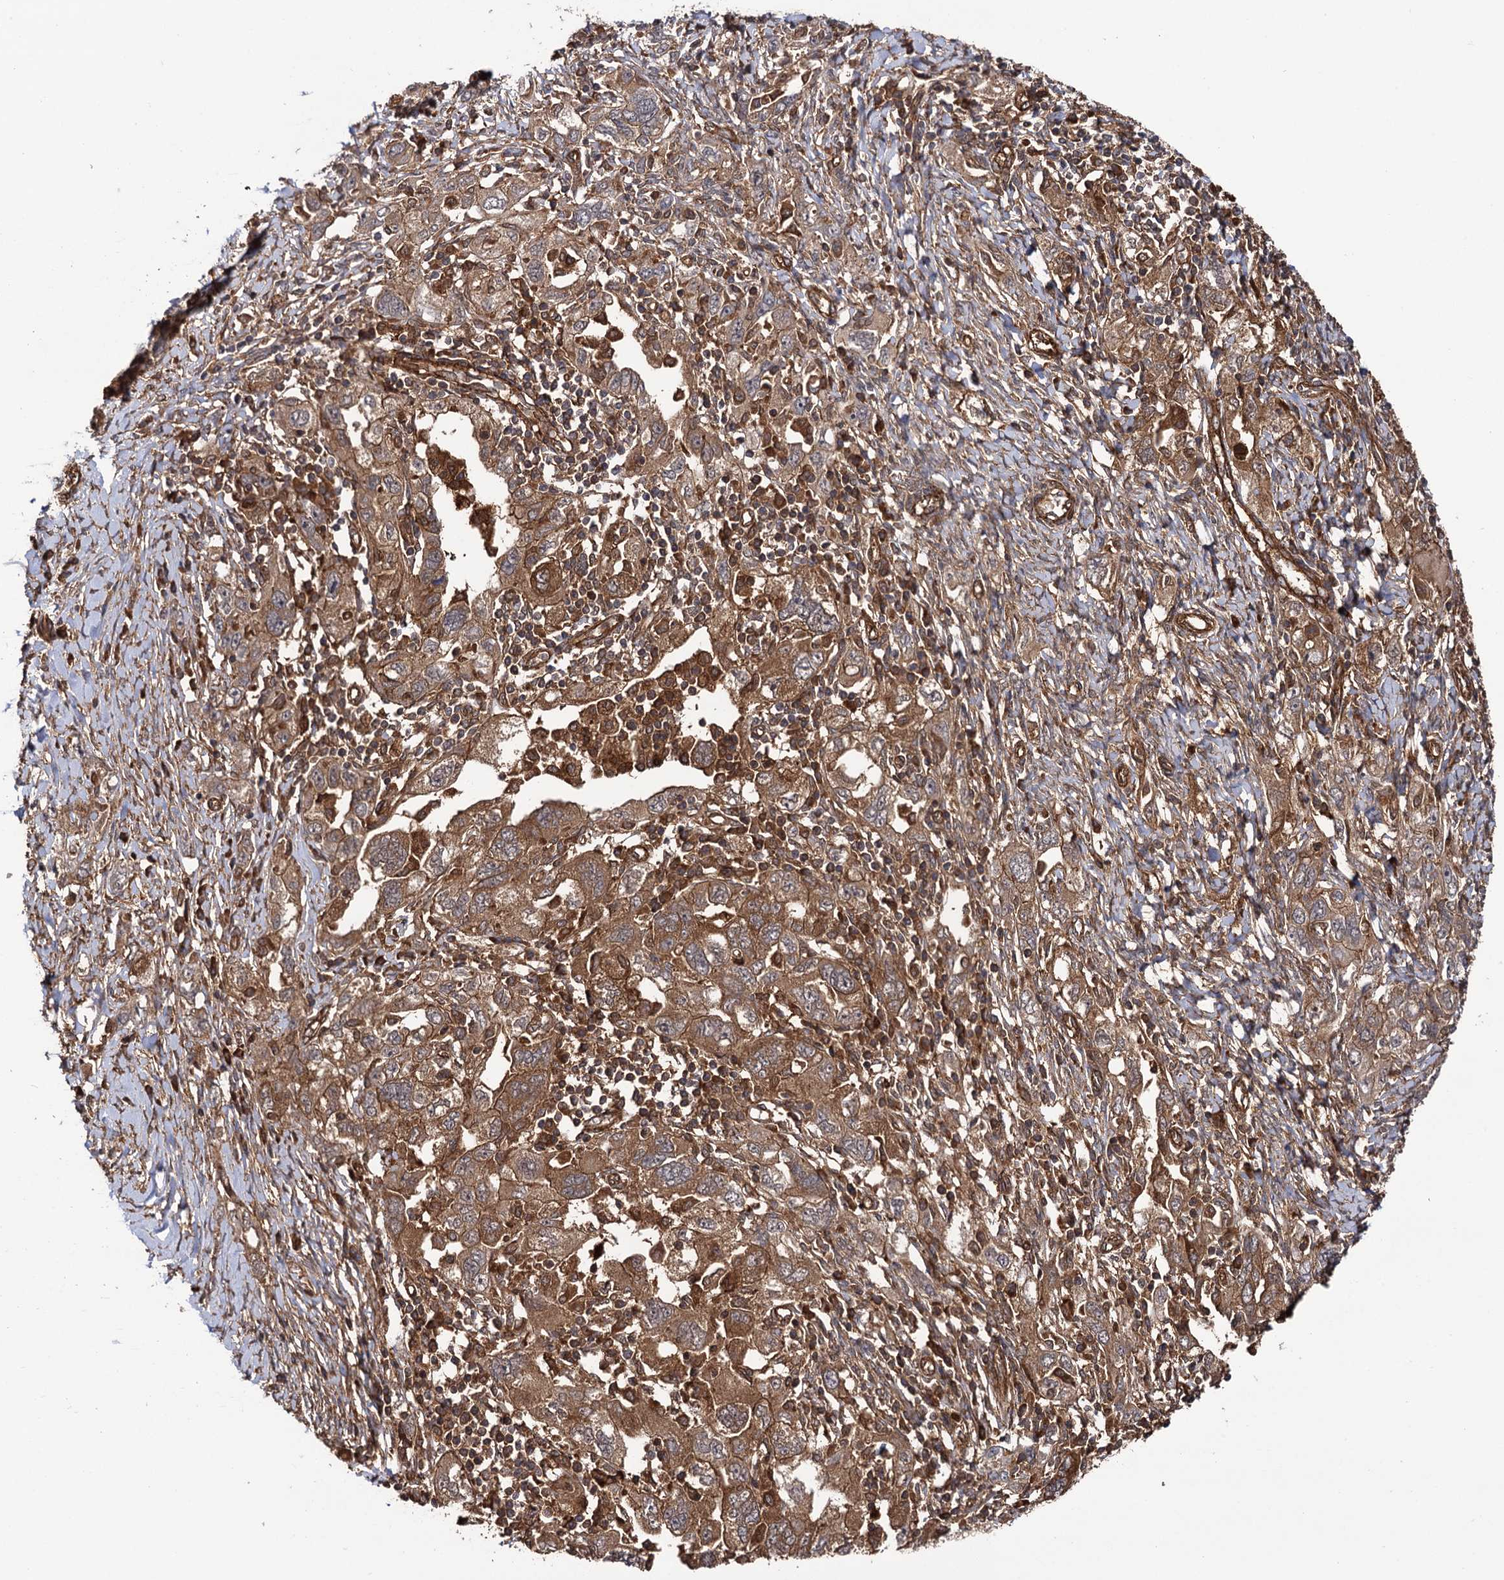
{"staining": {"intensity": "moderate", "quantity": ">75%", "location": "cytoplasmic/membranous"}, "tissue": "ovarian cancer", "cell_type": "Tumor cells", "image_type": "cancer", "snomed": [{"axis": "morphology", "description": "Carcinoma, NOS"}, {"axis": "morphology", "description": "Cystadenocarcinoma, serous, NOS"}, {"axis": "topography", "description": "Ovary"}], "caption": "An immunohistochemistry (IHC) micrograph of neoplastic tissue is shown. Protein staining in brown highlights moderate cytoplasmic/membranous positivity in ovarian cancer within tumor cells.", "gene": "ATP8B4", "patient": {"sex": "female", "age": 69}}